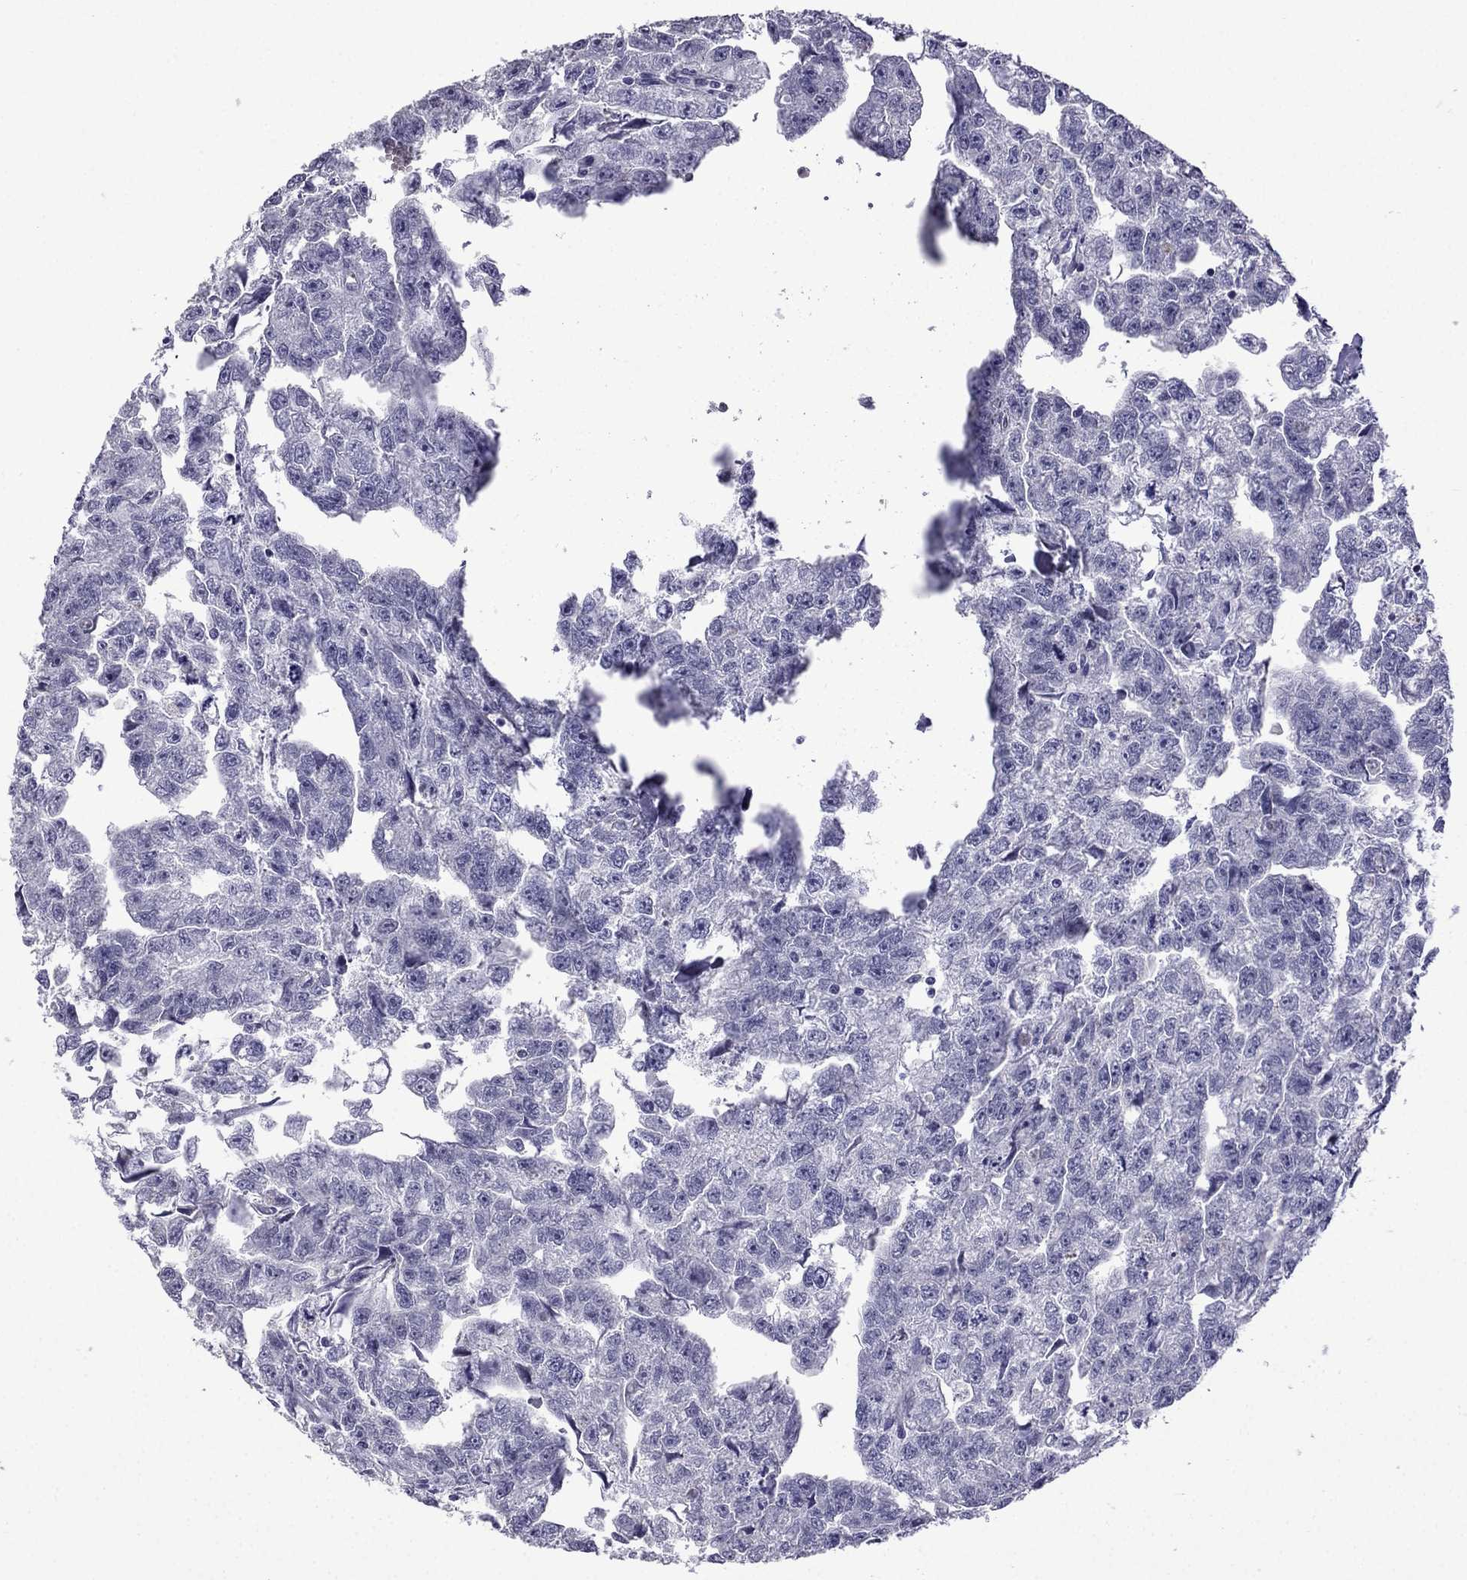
{"staining": {"intensity": "negative", "quantity": "none", "location": "none"}, "tissue": "testis cancer", "cell_type": "Tumor cells", "image_type": "cancer", "snomed": [{"axis": "morphology", "description": "Carcinoma, Embryonal, NOS"}, {"axis": "morphology", "description": "Teratoma, malignant, NOS"}, {"axis": "topography", "description": "Testis"}], "caption": "A photomicrograph of testis teratoma (malignant) stained for a protein shows no brown staining in tumor cells.", "gene": "CFAP70", "patient": {"sex": "male", "age": 44}}